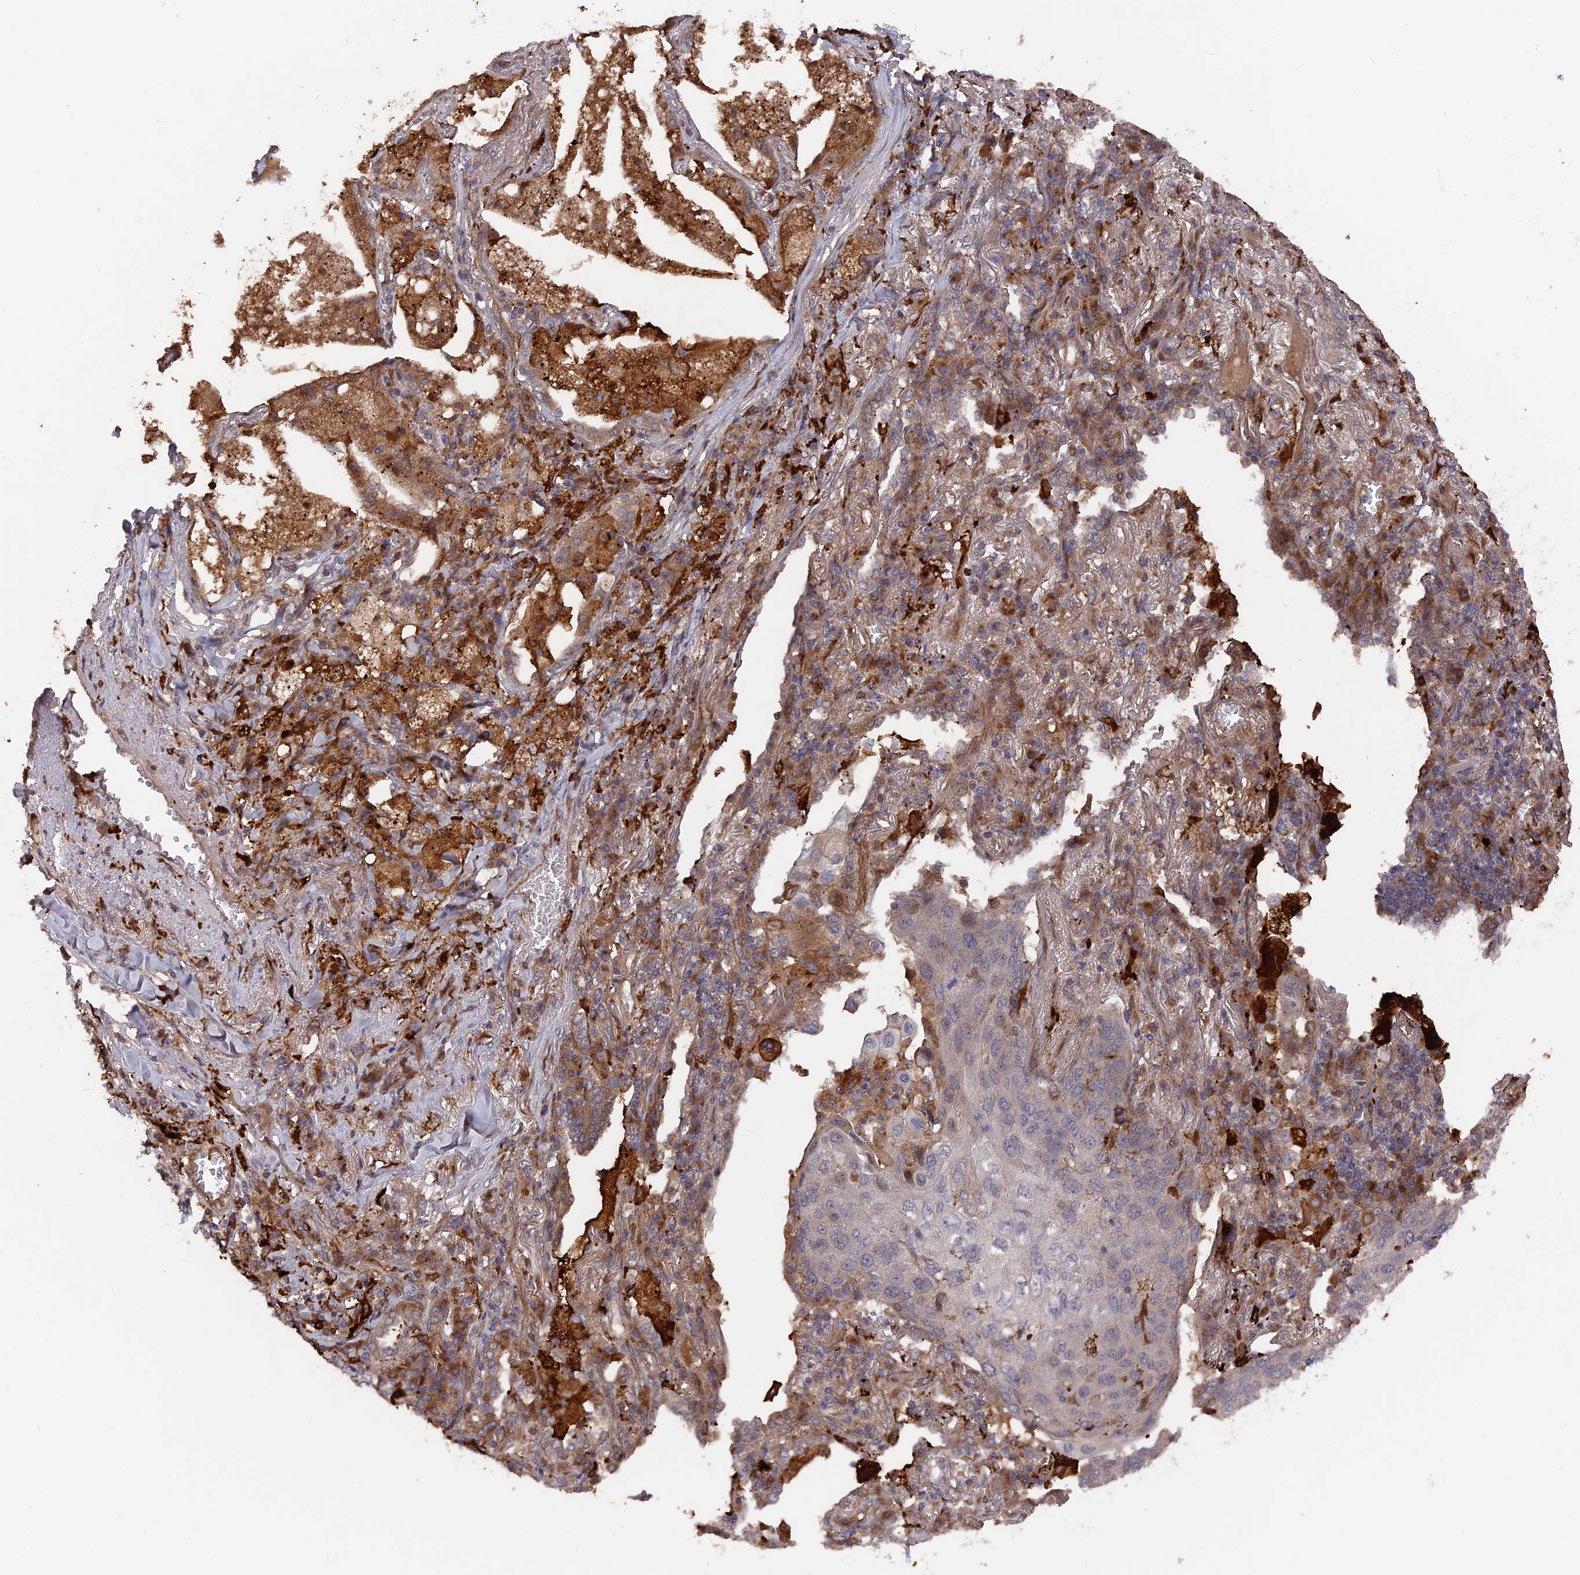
{"staining": {"intensity": "negative", "quantity": "none", "location": "none"}, "tissue": "lung cancer", "cell_type": "Tumor cells", "image_type": "cancer", "snomed": [{"axis": "morphology", "description": "Squamous cell carcinoma, NOS"}, {"axis": "topography", "description": "Lung"}], "caption": "Immunohistochemistry photomicrograph of neoplastic tissue: human lung squamous cell carcinoma stained with DAB reveals no significant protein staining in tumor cells.", "gene": "DEF8", "patient": {"sex": "female", "age": 63}}